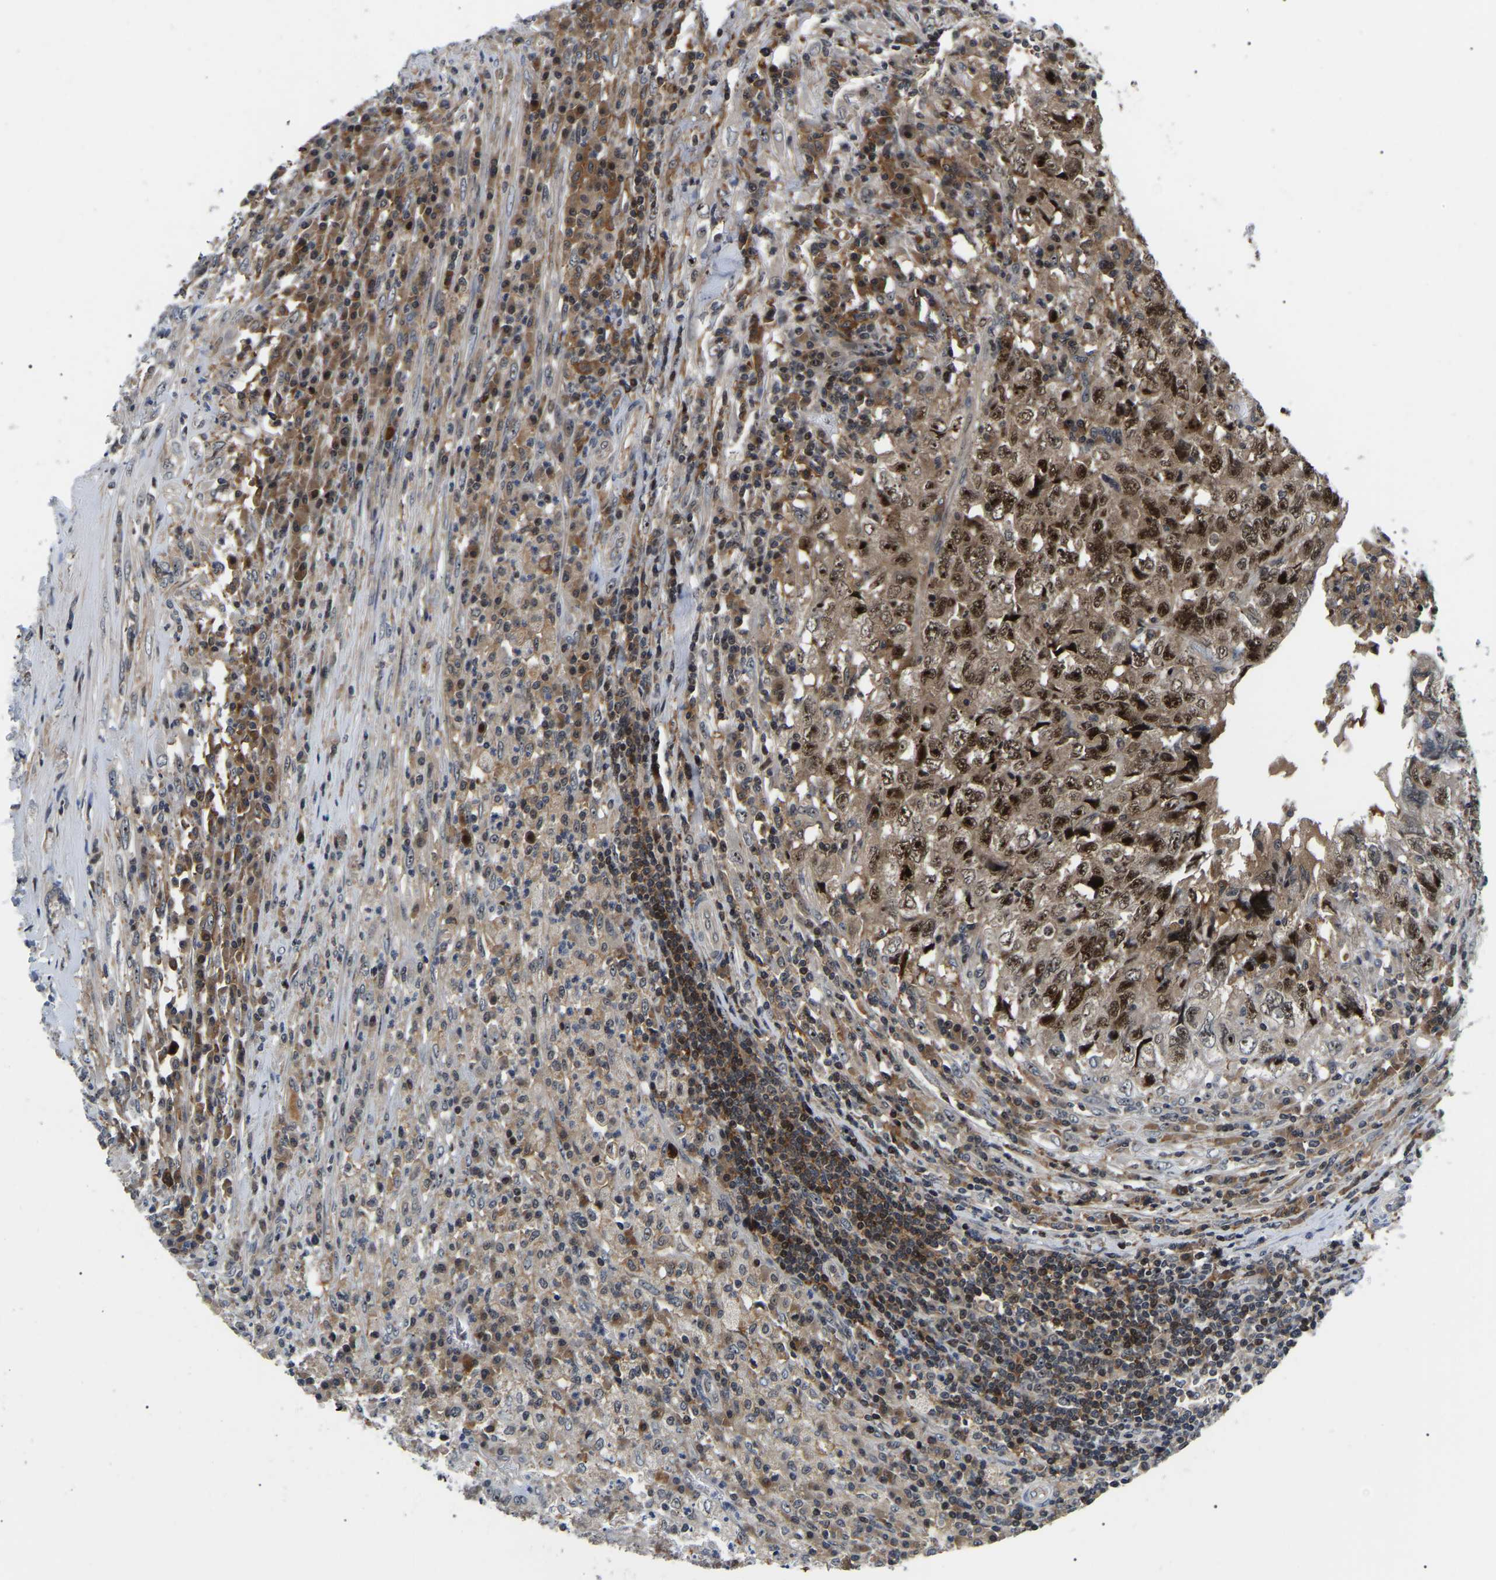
{"staining": {"intensity": "strong", "quantity": ">75%", "location": "cytoplasmic/membranous,nuclear"}, "tissue": "testis cancer", "cell_type": "Tumor cells", "image_type": "cancer", "snomed": [{"axis": "morphology", "description": "Necrosis, NOS"}, {"axis": "morphology", "description": "Carcinoma, Embryonal, NOS"}, {"axis": "topography", "description": "Testis"}], "caption": "Brown immunohistochemical staining in testis cancer (embryonal carcinoma) reveals strong cytoplasmic/membranous and nuclear expression in approximately >75% of tumor cells. (DAB (3,3'-diaminobenzidine) IHC, brown staining for protein, blue staining for nuclei).", "gene": "RRP1B", "patient": {"sex": "male", "age": 19}}